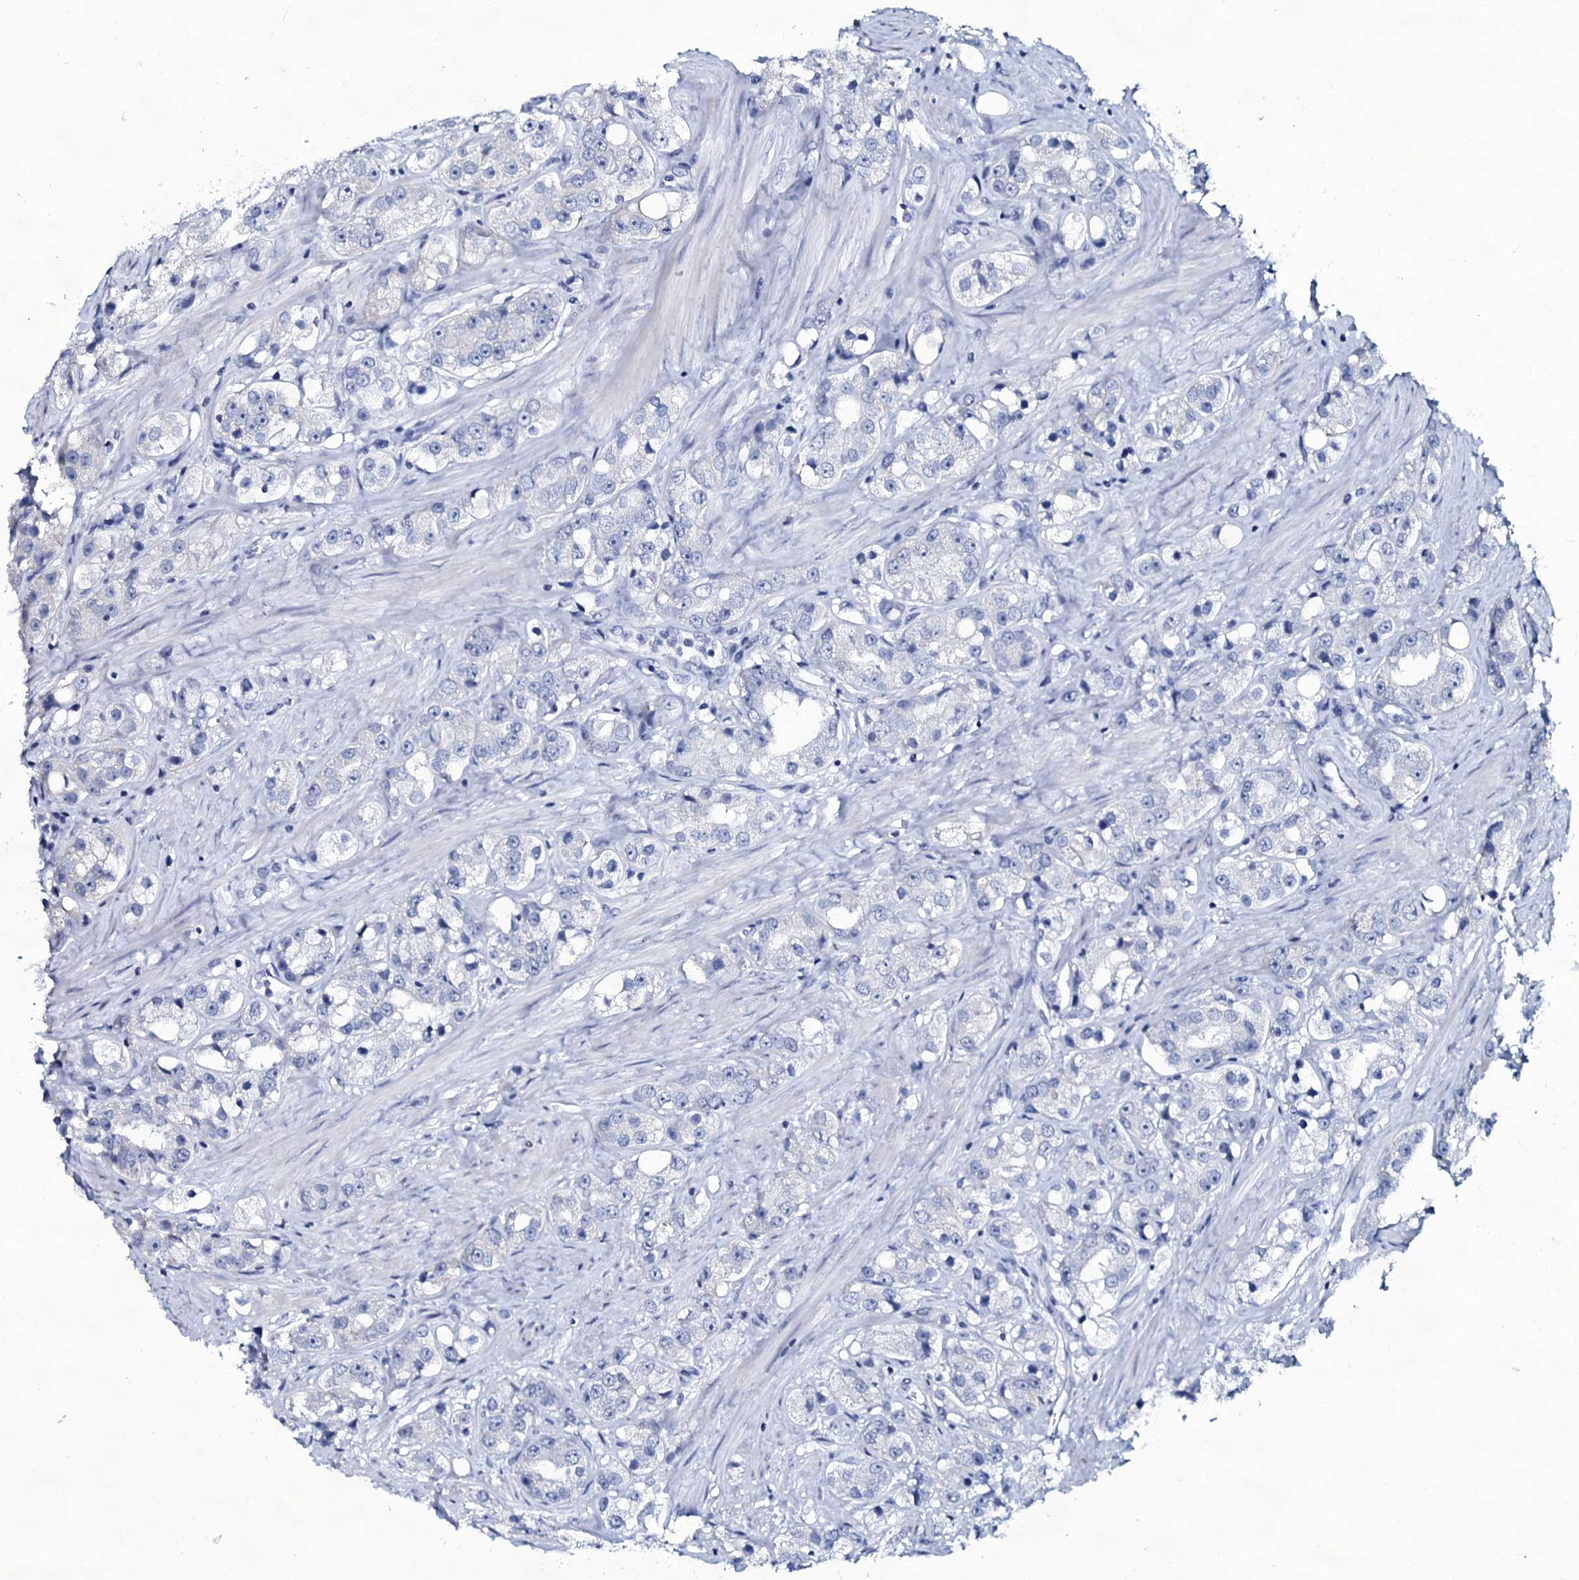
{"staining": {"intensity": "negative", "quantity": "none", "location": "none"}, "tissue": "prostate cancer", "cell_type": "Tumor cells", "image_type": "cancer", "snomed": [{"axis": "morphology", "description": "Adenocarcinoma, NOS"}, {"axis": "topography", "description": "Prostate"}], "caption": "Histopathology image shows no protein staining in tumor cells of prostate cancer (adenocarcinoma) tissue.", "gene": "SLC4A7", "patient": {"sex": "male", "age": 79}}